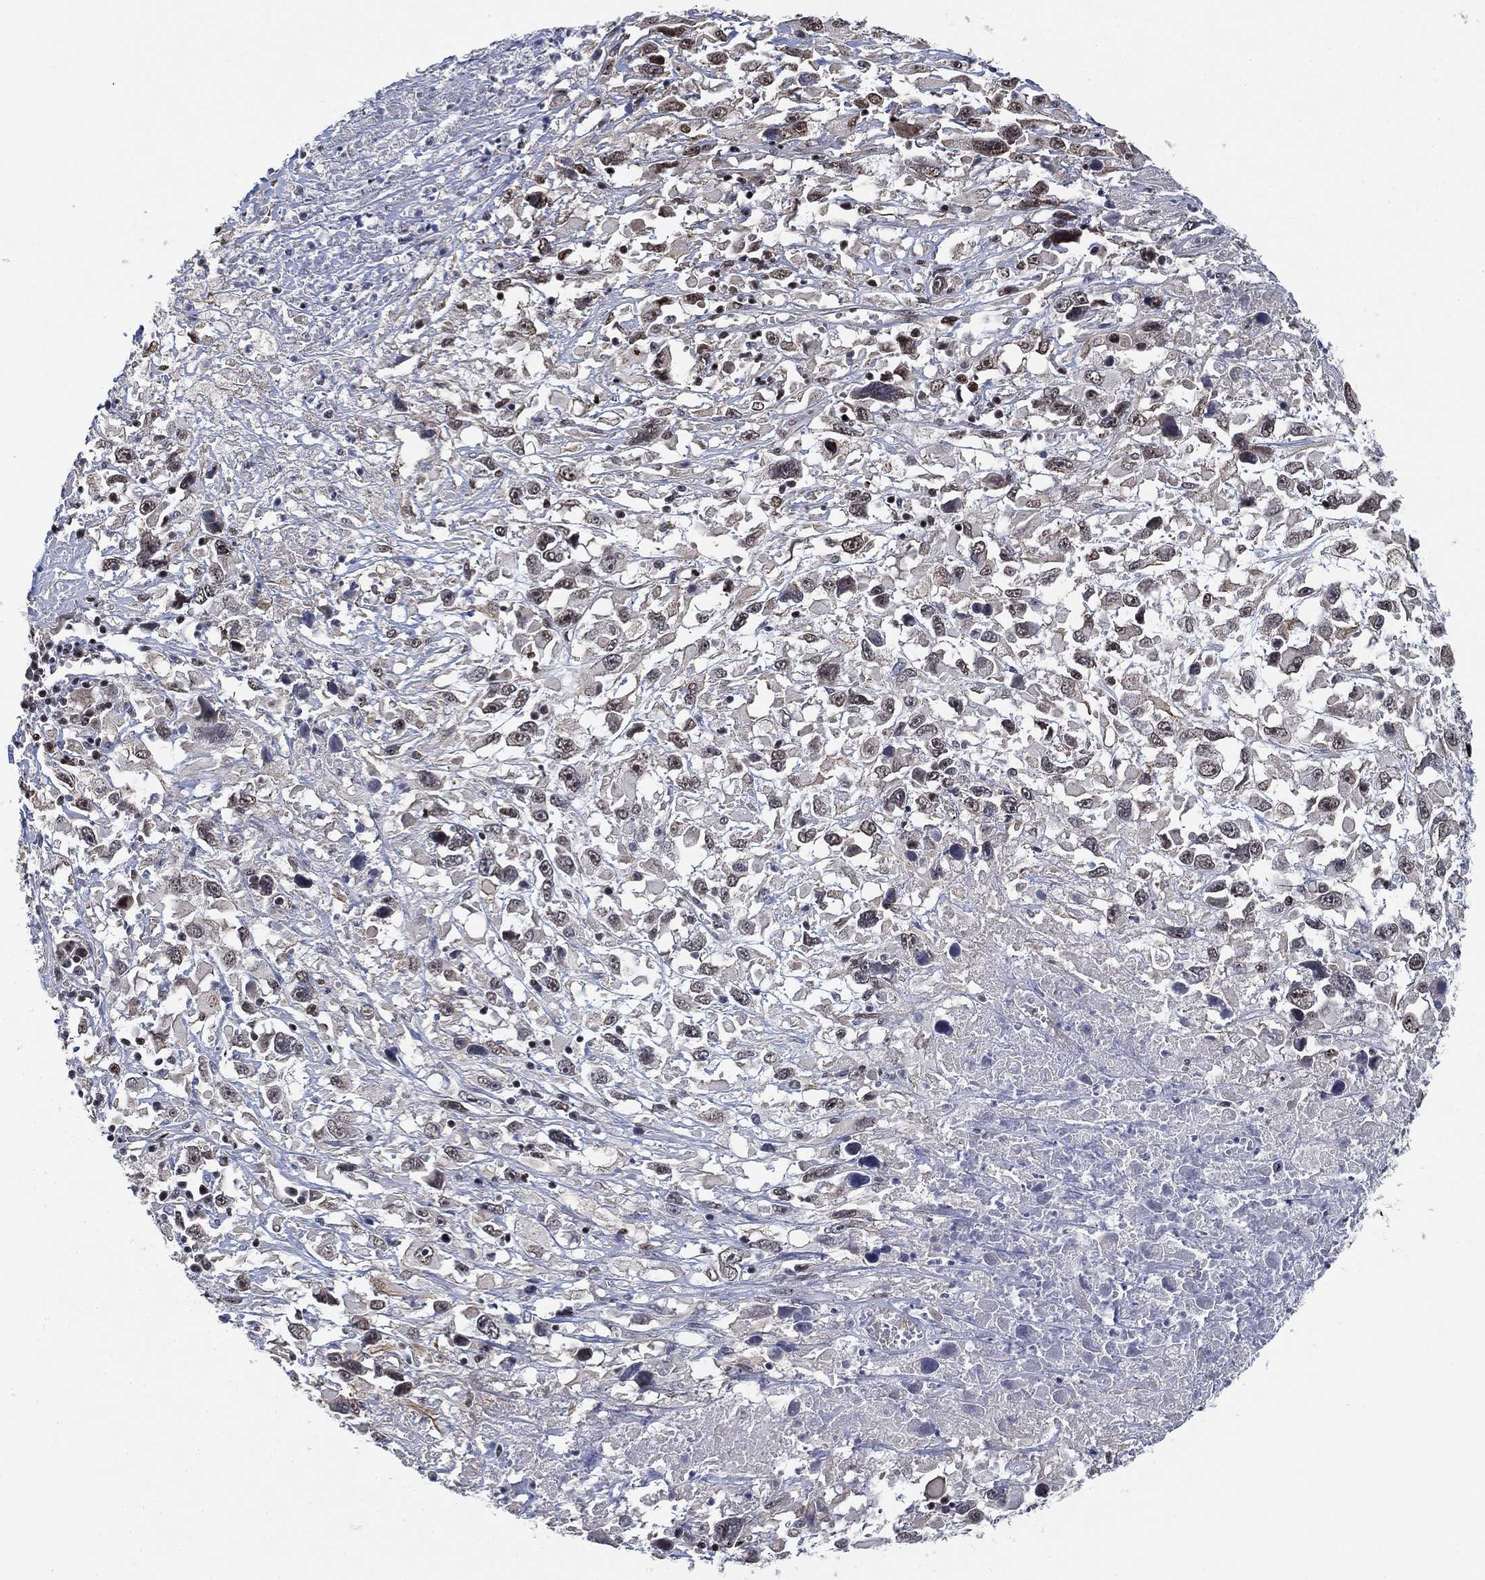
{"staining": {"intensity": "moderate", "quantity": "<25%", "location": "cytoplasmic/membranous"}, "tissue": "melanoma", "cell_type": "Tumor cells", "image_type": "cancer", "snomed": [{"axis": "morphology", "description": "Malignant melanoma, Metastatic site"}, {"axis": "topography", "description": "Soft tissue"}], "caption": "DAB immunohistochemical staining of human melanoma exhibits moderate cytoplasmic/membranous protein expression in about <25% of tumor cells.", "gene": "ZSCAN30", "patient": {"sex": "male", "age": 50}}